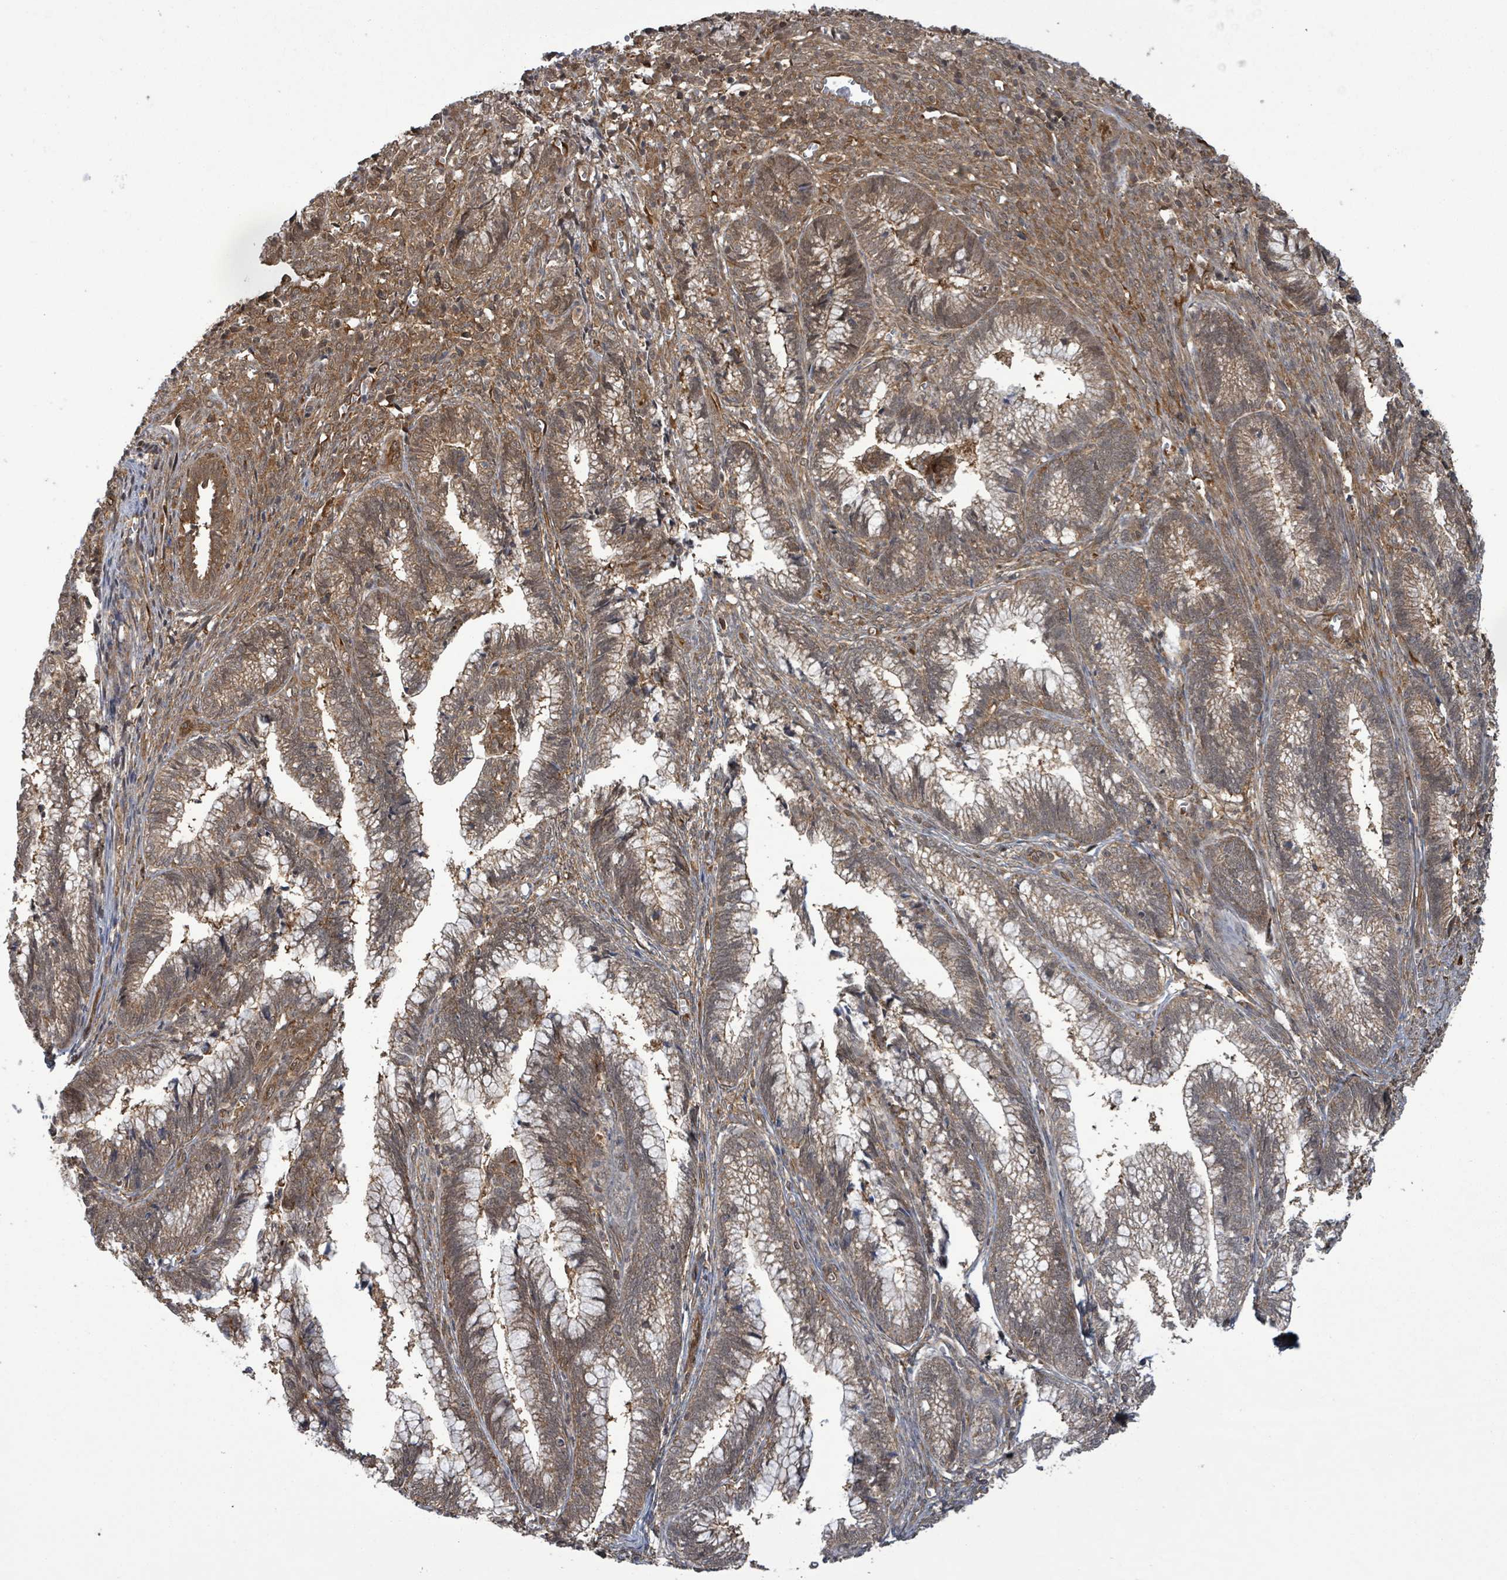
{"staining": {"intensity": "moderate", "quantity": ">75%", "location": "cytoplasmic/membranous"}, "tissue": "cervical cancer", "cell_type": "Tumor cells", "image_type": "cancer", "snomed": [{"axis": "morphology", "description": "Adenocarcinoma, NOS"}, {"axis": "topography", "description": "Cervix"}], "caption": "Adenocarcinoma (cervical) stained for a protein shows moderate cytoplasmic/membranous positivity in tumor cells.", "gene": "KLC1", "patient": {"sex": "female", "age": 44}}